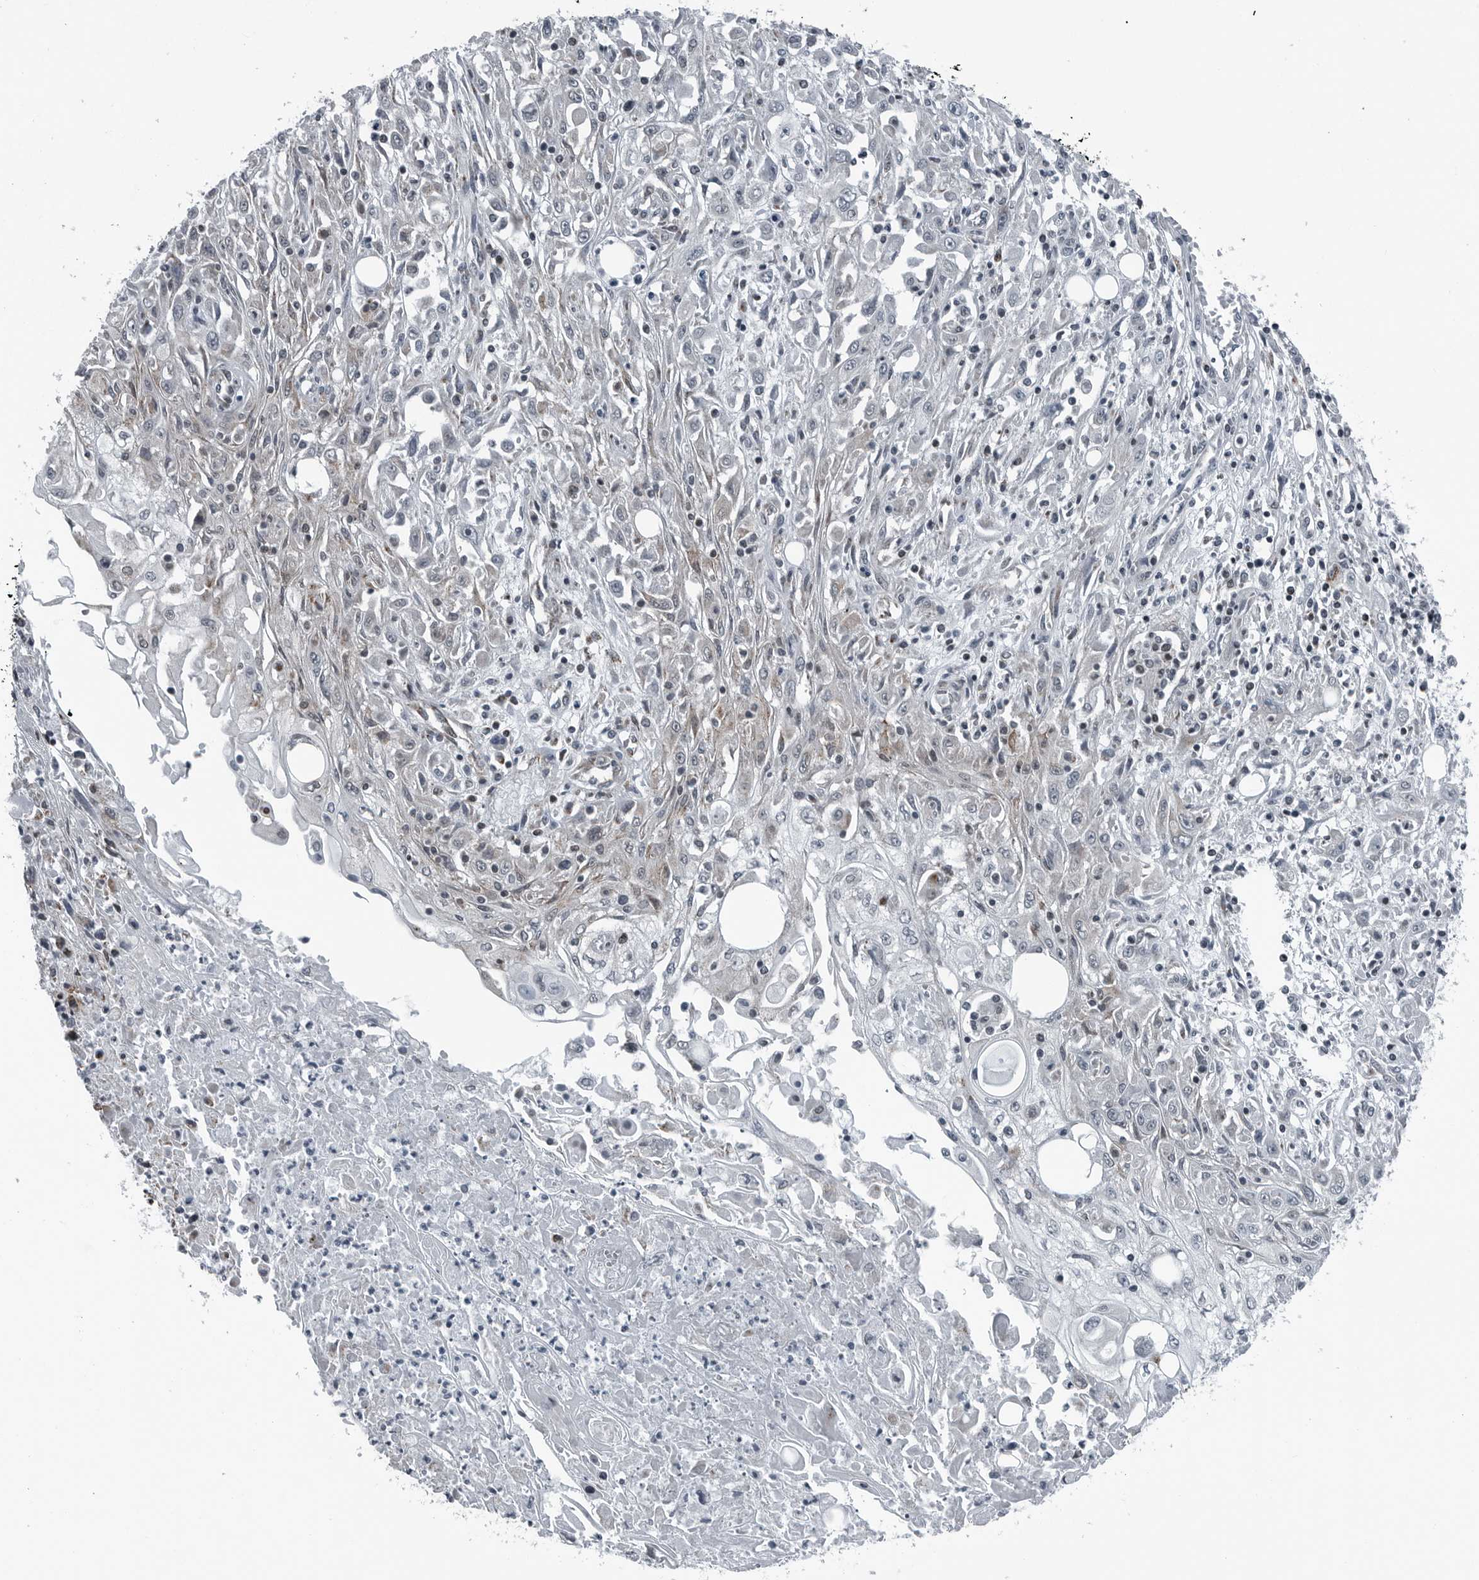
{"staining": {"intensity": "negative", "quantity": "none", "location": "none"}, "tissue": "skin cancer", "cell_type": "Tumor cells", "image_type": "cancer", "snomed": [{"axis": "morphology", "description": "Squamous cell carcinoma, NOS"}, {"axis": "morphology", "description": "Squamous cell carcinoma, metastatic, NOS"}, {"axis": "topography", "description": "Skin"}, {"axis": "topography", "description": "Lymph node"}], "caption": "The image displays no staining of tumor cells in skin cancer.", "gene": "GAK", "patient": {"sex": "male", "age": 75}}